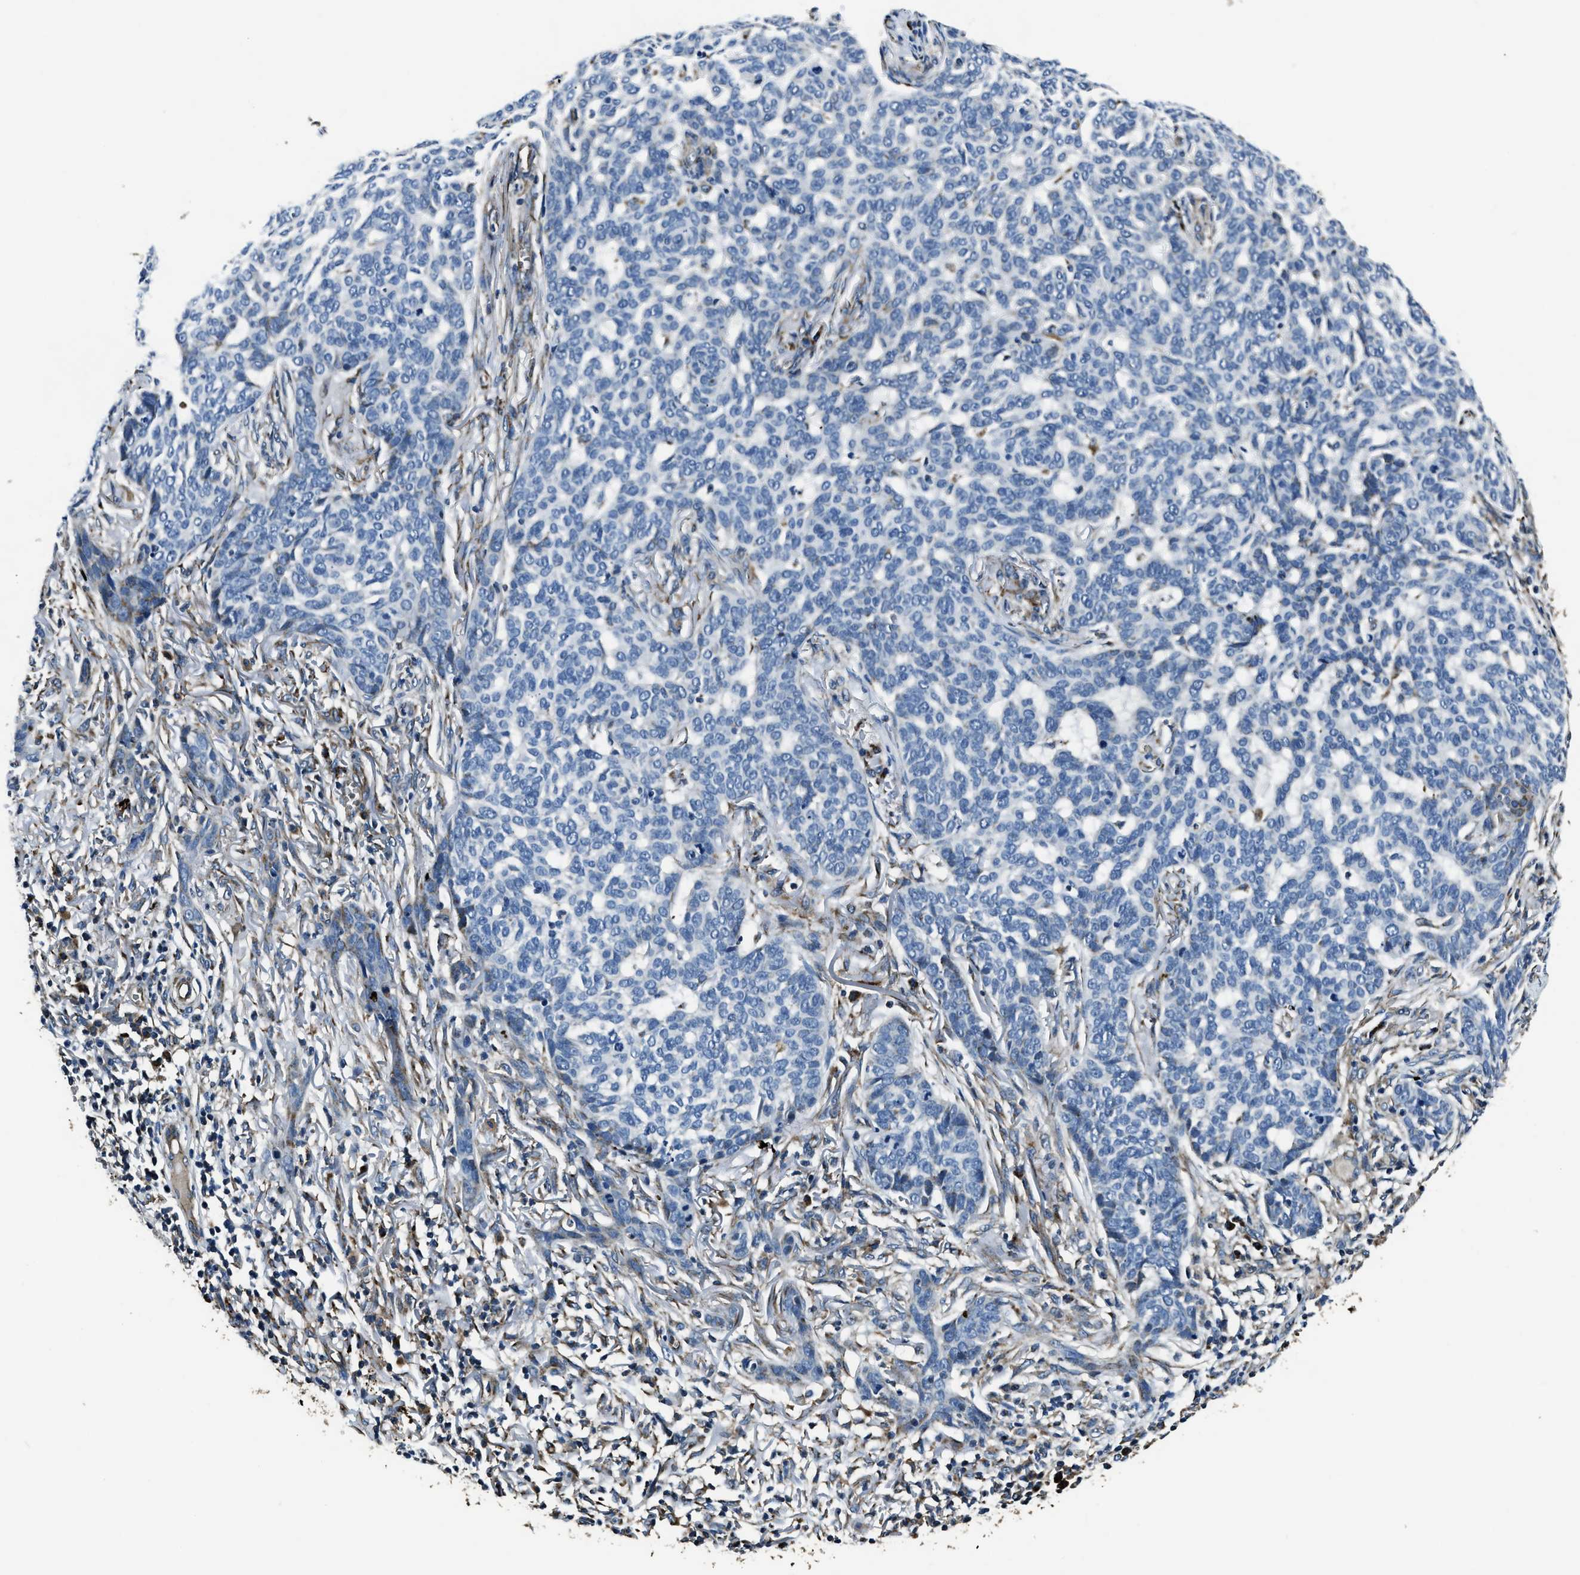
{"staining": {"intensity": "negative", "quantity": "none", "location": "none"}, "tissue": "skin cancer", "cell_type": "Tumor cells", "image_type": "cancer", "snomed": [{"axis": "morphology", "description": "Basal cell carcinoma"}, {"axis": "topography", "description": "Skin"}], "caption": "Tumor cells show no significant expression in skin cancer (basal cell carcinoma). (Immunohistochemistry (ihc), brightfield microscopy, high magnification).", "gene": "OGDH", "patient": {"sex": "male", "age": 85}}